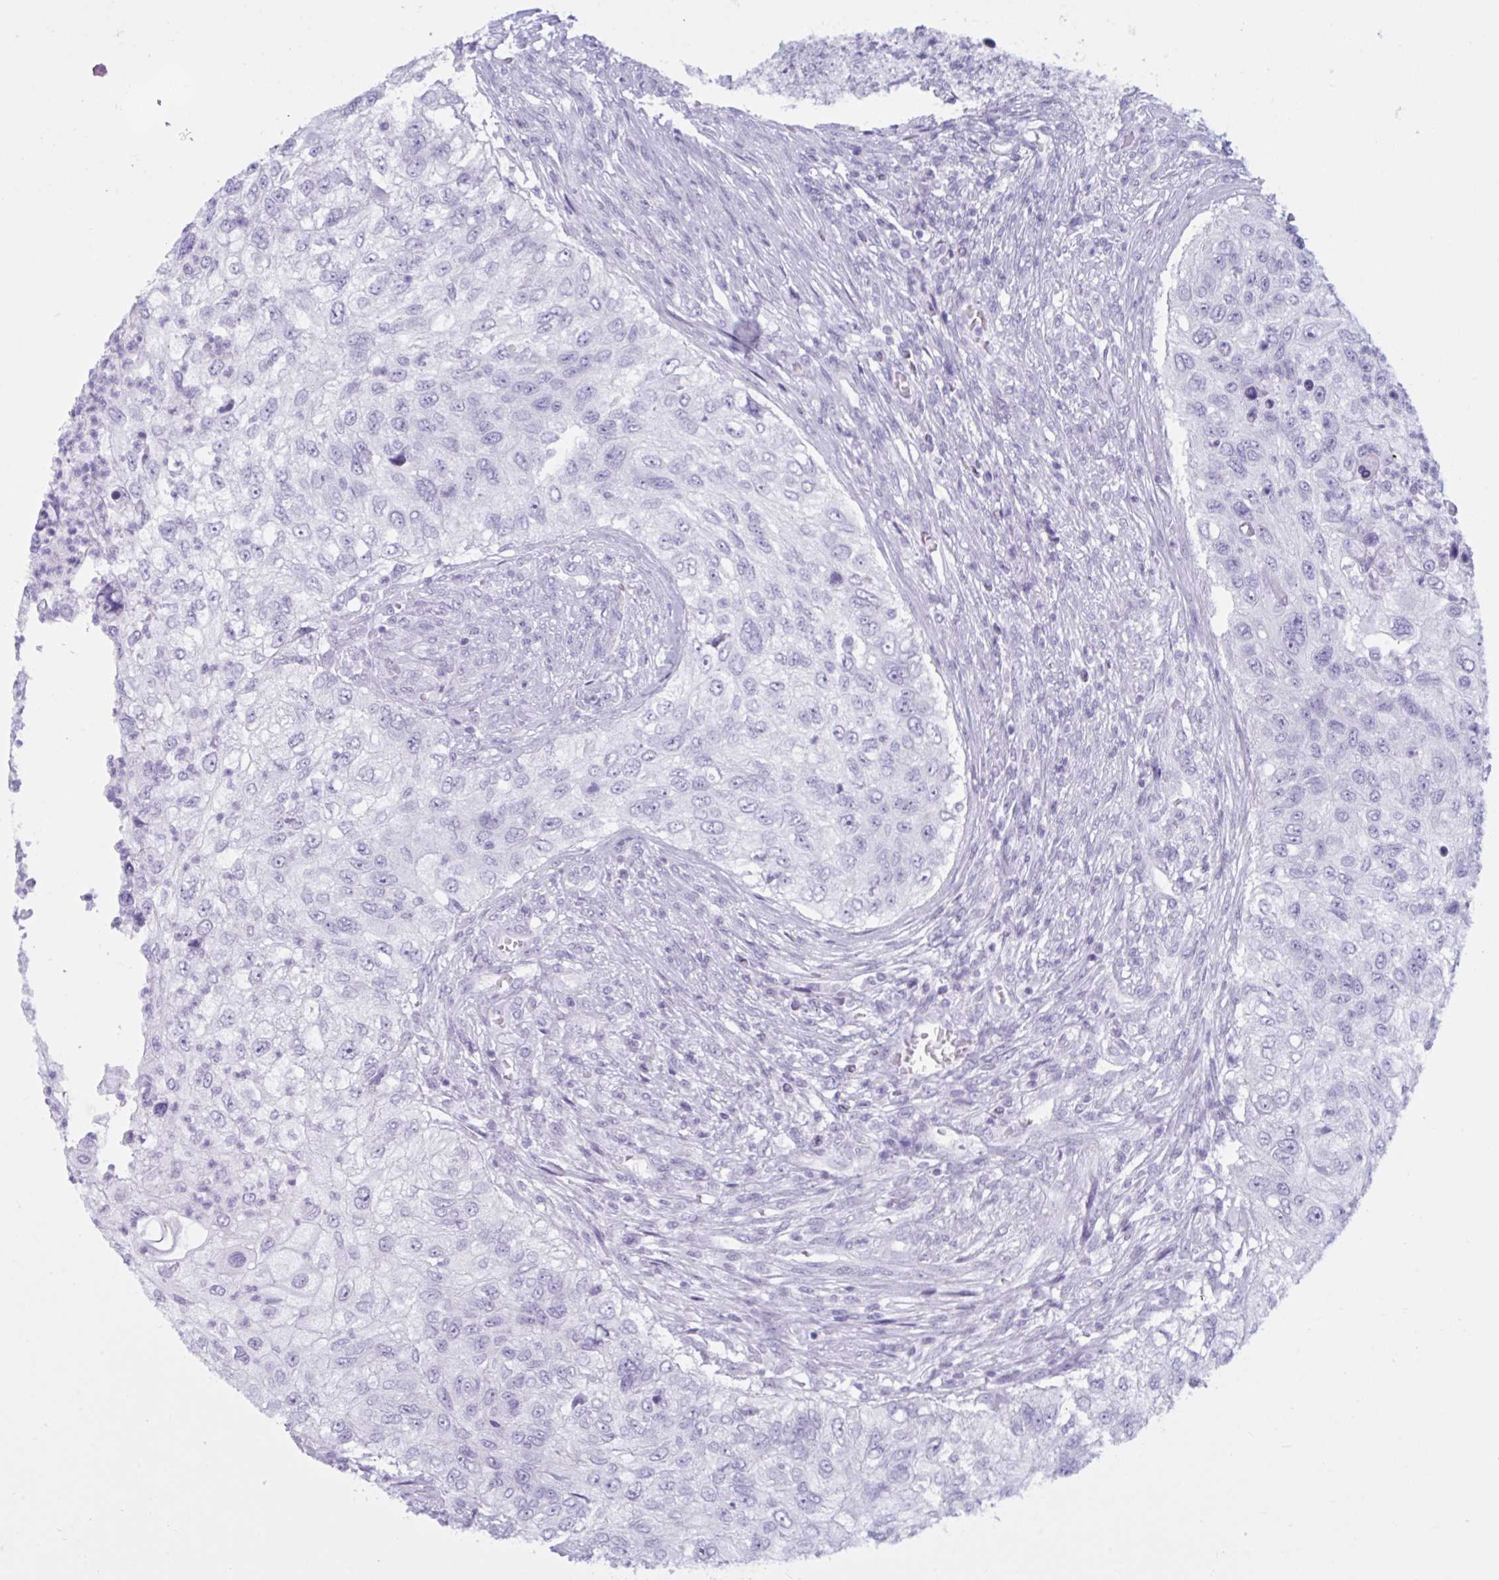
{"staining": {"intensity": "negative", "quantity": "none", "location": "none"}, "tissue": "urothelial cancer", "cell_type": "Tumor cells", "image_type": "cancer", "snomed": [{"axis": "morphology", "description": "Urothelial carcinoma, High grade"}, {"axis": "topography", "description": "Urinary bladder"}], "caption": "Urothelial cancer was stained to show a protein in brown. There is no significant positivity in tumor cells. Brightfield microscopy of immunohistochemistry (IHC) stained with DAB (3,3'-diaminobenzidine) (brown) and hematoxylin (blue), captured at high magnification.", "gene": "BBS10", "patient": {"sex": "female", "age": 60}}